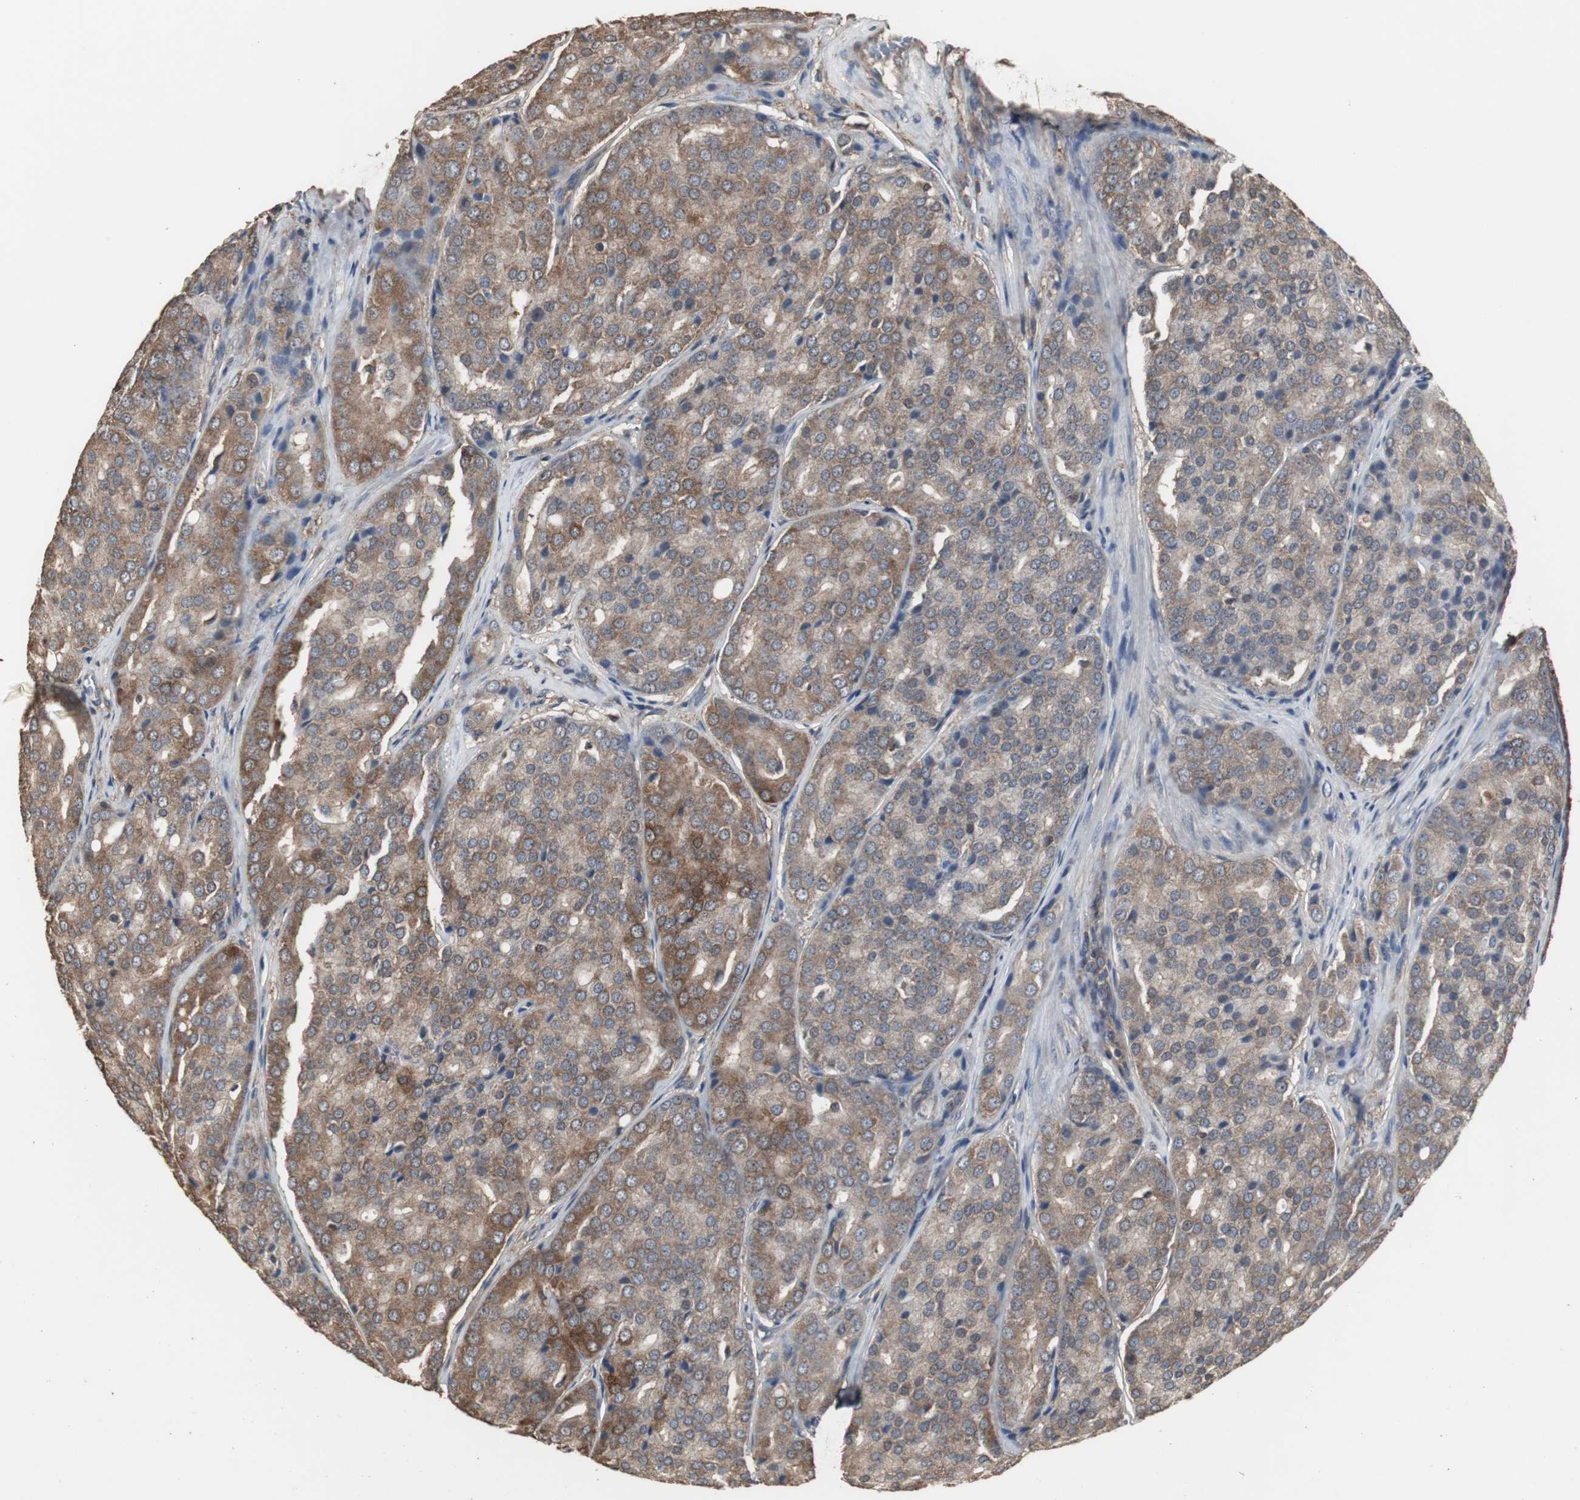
{"staining": {"intensity": "moderate", "quantity": ">75%", "location": "cytoplasmic/membranous"}, "tissue": "prostate cancer", "cell_type": "Tumor cells", "image_type": "cancer", "snomed": [{"axis": "morphology", "description": "Adenocarcinoma, High grade"}, {"axis": "topography", "description": "Prostate"}], "caption": "The micrograph shows immunohistochemical staining of prostate adenocarcinoma (high-grade). There is moderate cytoplasmic/membranous expression is identified in approximately >75% of tumor cells. (DAB (3,3'-diaminobenzidine) IHC with brightfield microscopy, high magnification).", "gene": "HPRT1", "patient": {"sex": "male", "age": 64}}